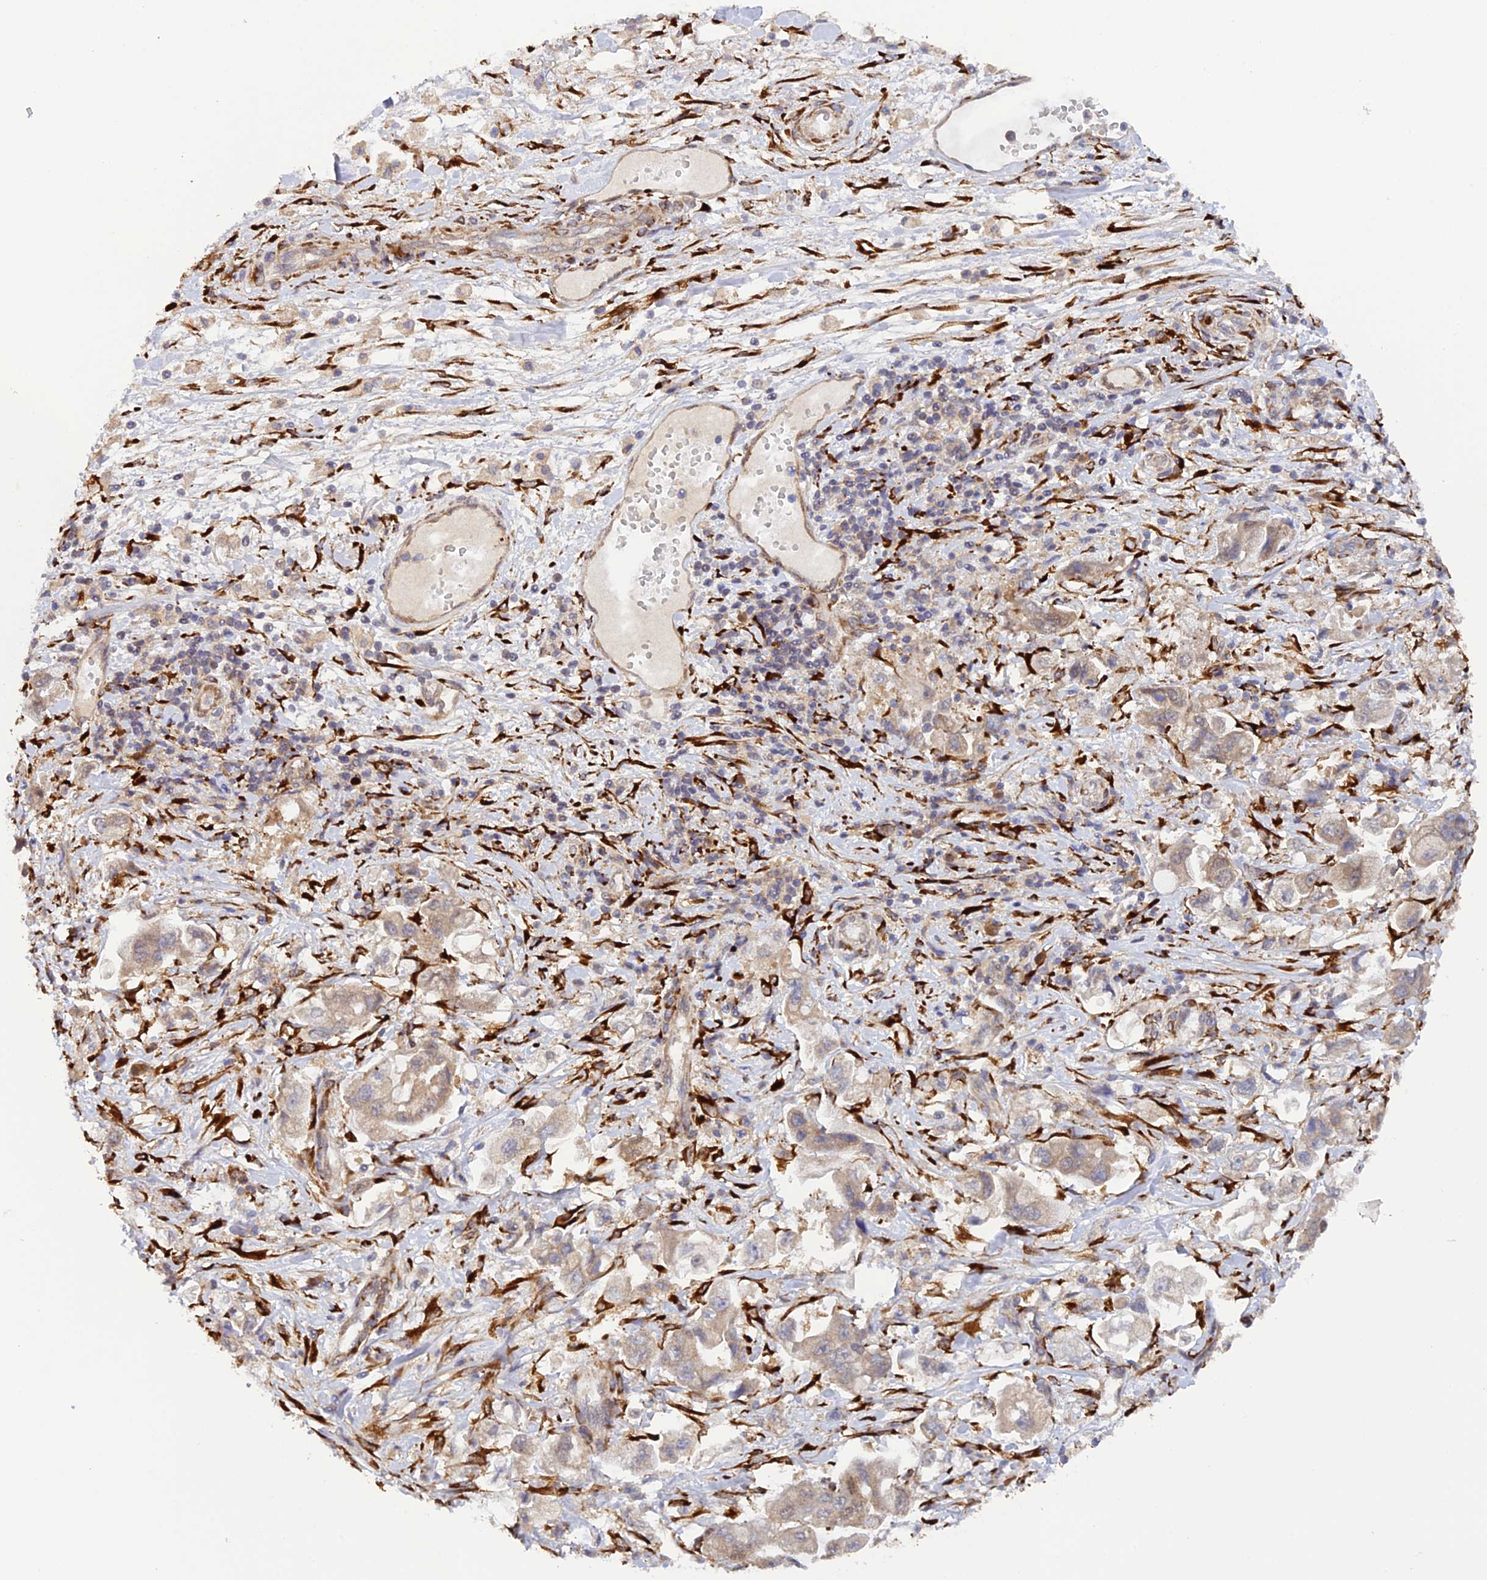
{"staining": {"intensity": "weak", "quantity": "25%-75%", "location": "cytoplasmic/membranous"}, "tissue": "stomach cancer", "cell_type": "Tumor cells", "image_type": "cancer", "snomed": [{"axis": "morphology", "description": "Adenocarcinoma, NOS"}, {"axis": "topography", "description": "Stomach"}], "caption": "High-magnification brightfield microscopy of stomach adenocarcinoma stained with DAB (brown) and counterstained with hematoxylin (blue). tumor cells exhibit weak cytoplasmic/membranous positivity is seen in approximately25%-75% of cells. (DAB = brown stain, brightfield microscopy at high magnification).", "gene": "P3H3", "patient": {"sex": "male", "age": 62}}